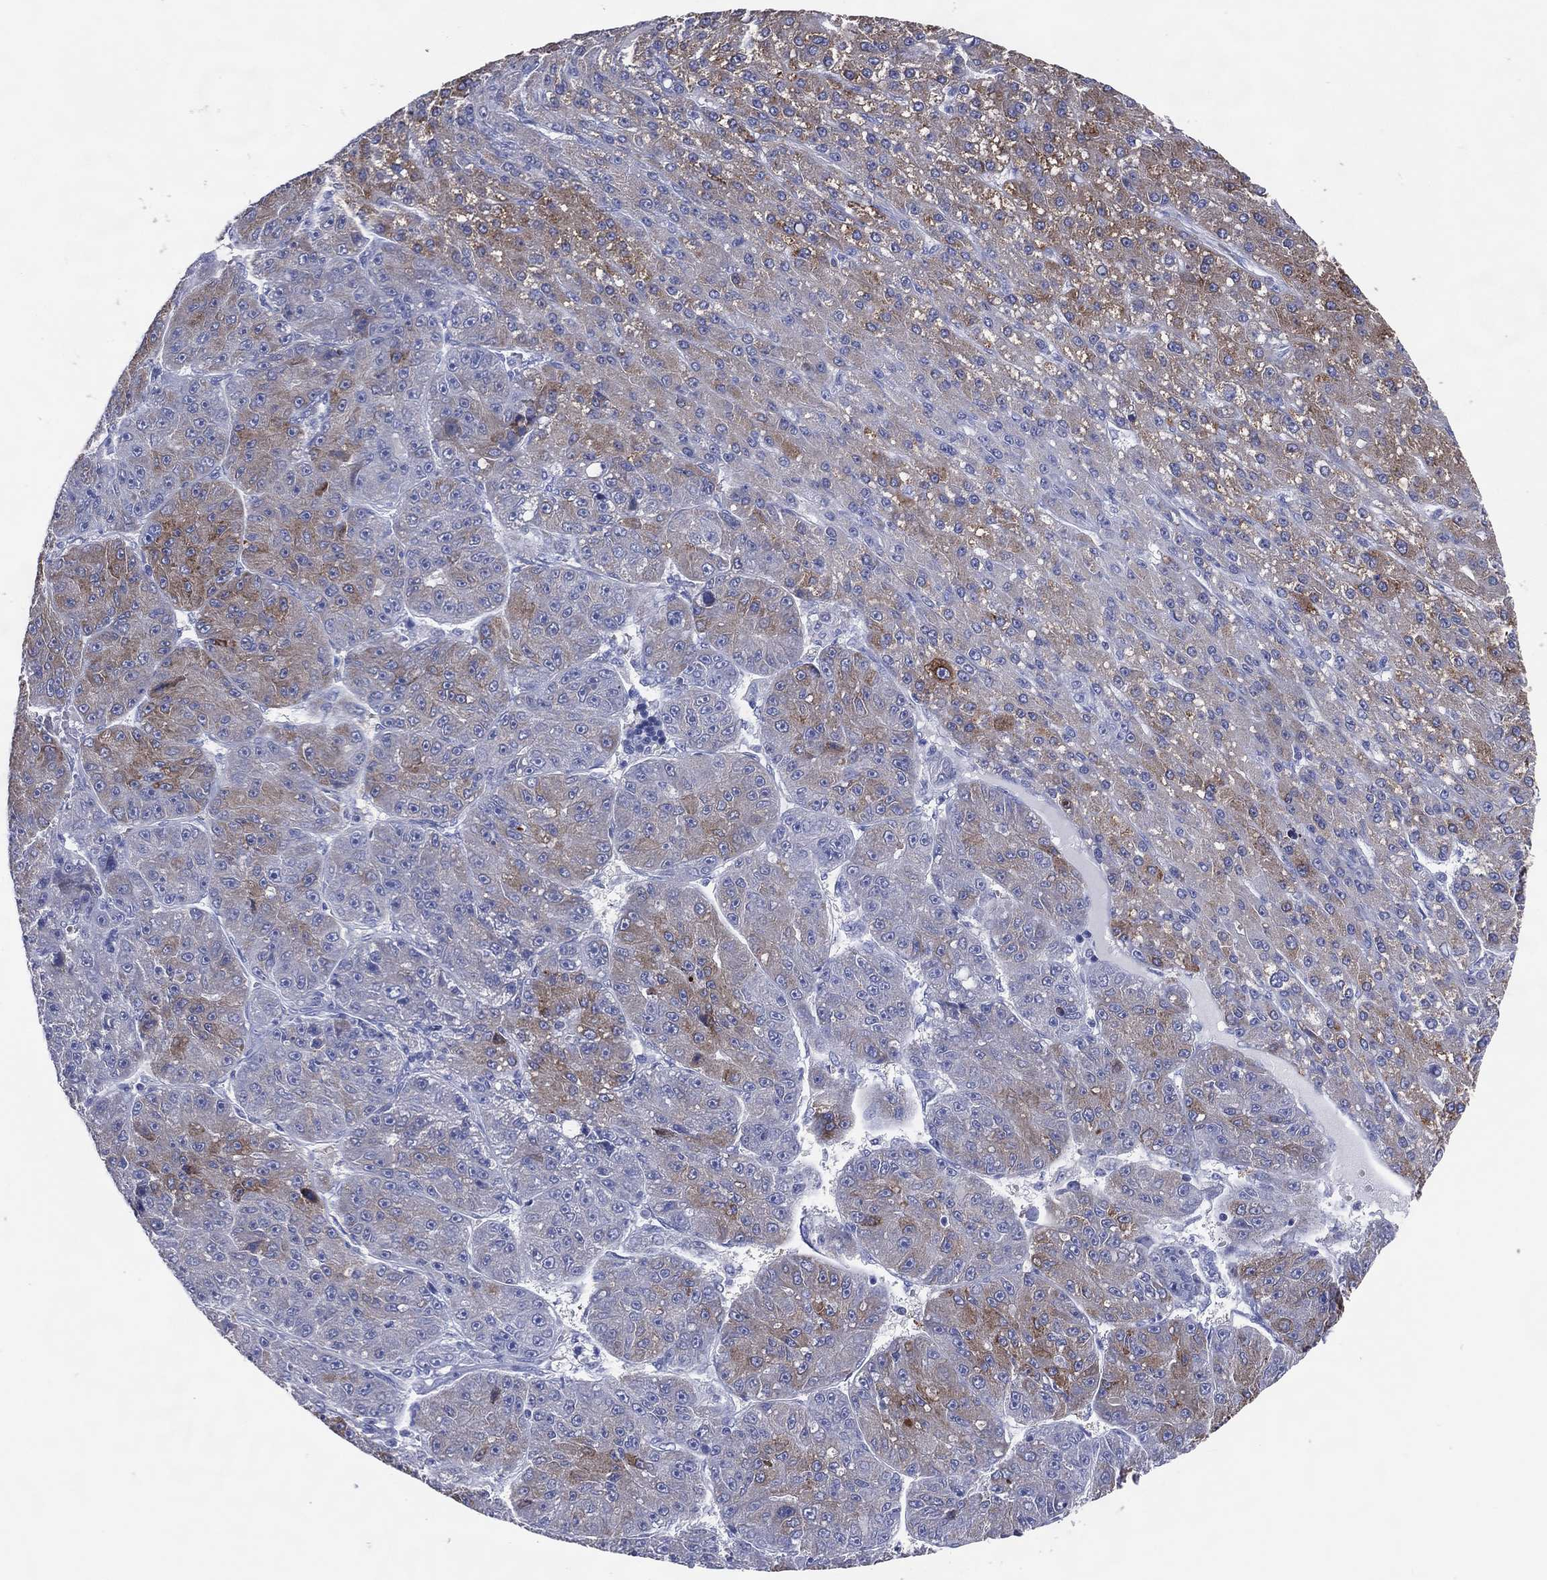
{"staining": {"intensity": "moderate", "quantity": "<25%", "location": "cytoplasmic/membranous"}, "tissue": "liver cancer", "cell_type": "Tumor cells", "image_type": "cancer", "snomed": [{"axis": "morphology", "description": "Carcinoma, Hepatocellular, NOS"}, {"axis": "topography", "description": "Liver"}], "caption": "This photomicrograph reveals immunohistochemistry (IHC) staining of human hepatocellular carcinoma (liver), with low moderate cytoplasmic/membranous expression in about <25% of tumor cells.", "gene": "DNAH6", "patient": {"sex": "male", "age": 67}}